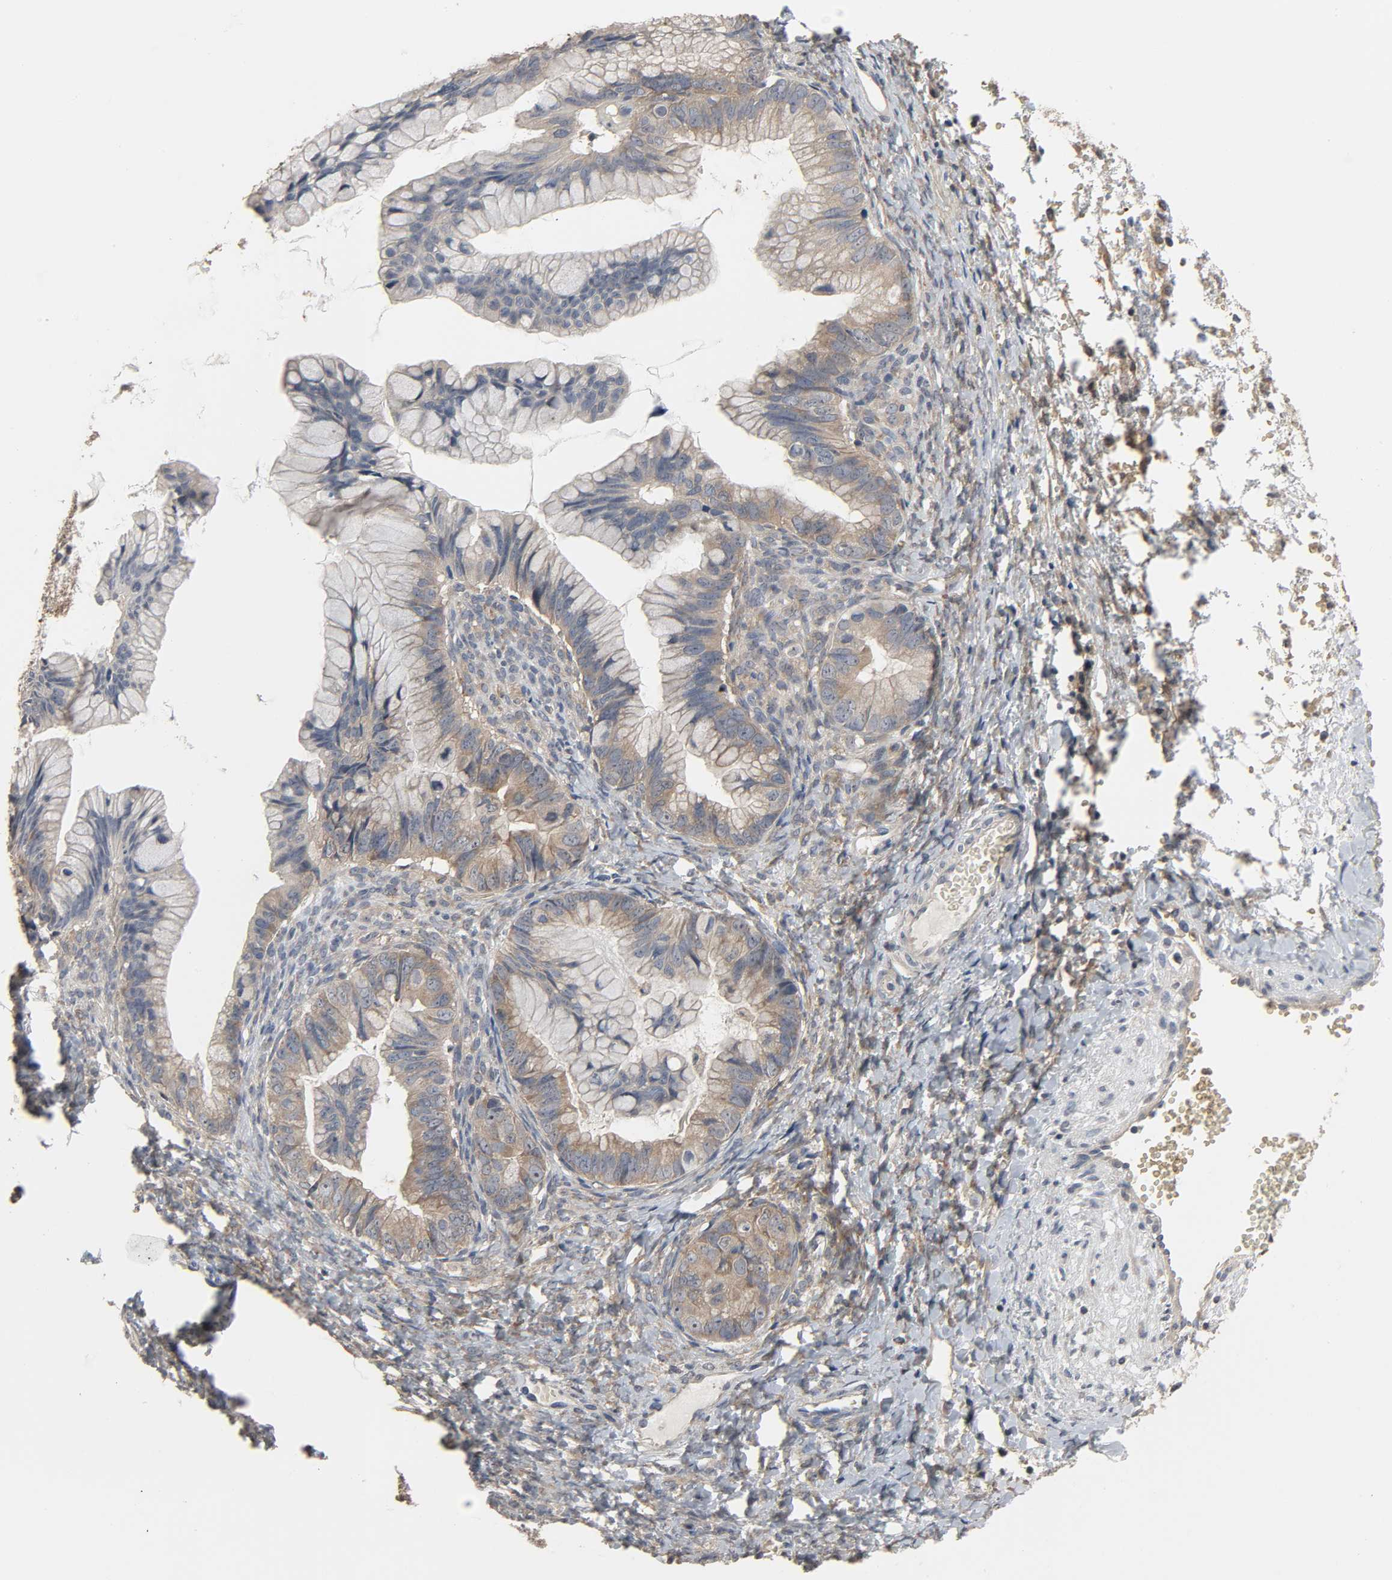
{"staining": {"intensity": "moderate", "quantity": ">75%", "location": "cytoplasmic/membranous"}, "tissue": "ovarian cancer", "cell_type": "Tumor cells", "image_type": "cancer", "snomed": [{"axis": "morphology", "description": "Cystadenocarcinoma, mucinous, NOS"}, {"axis": "topography", "description": "Ovary"}], "caption": "Human ovarian mucinous cystadenocarcinoma stained with a protein marker displays moderate staining in tumor cells.", "gene": "PLEKHA2", "patient": {"sex": "female", "age": 36}}